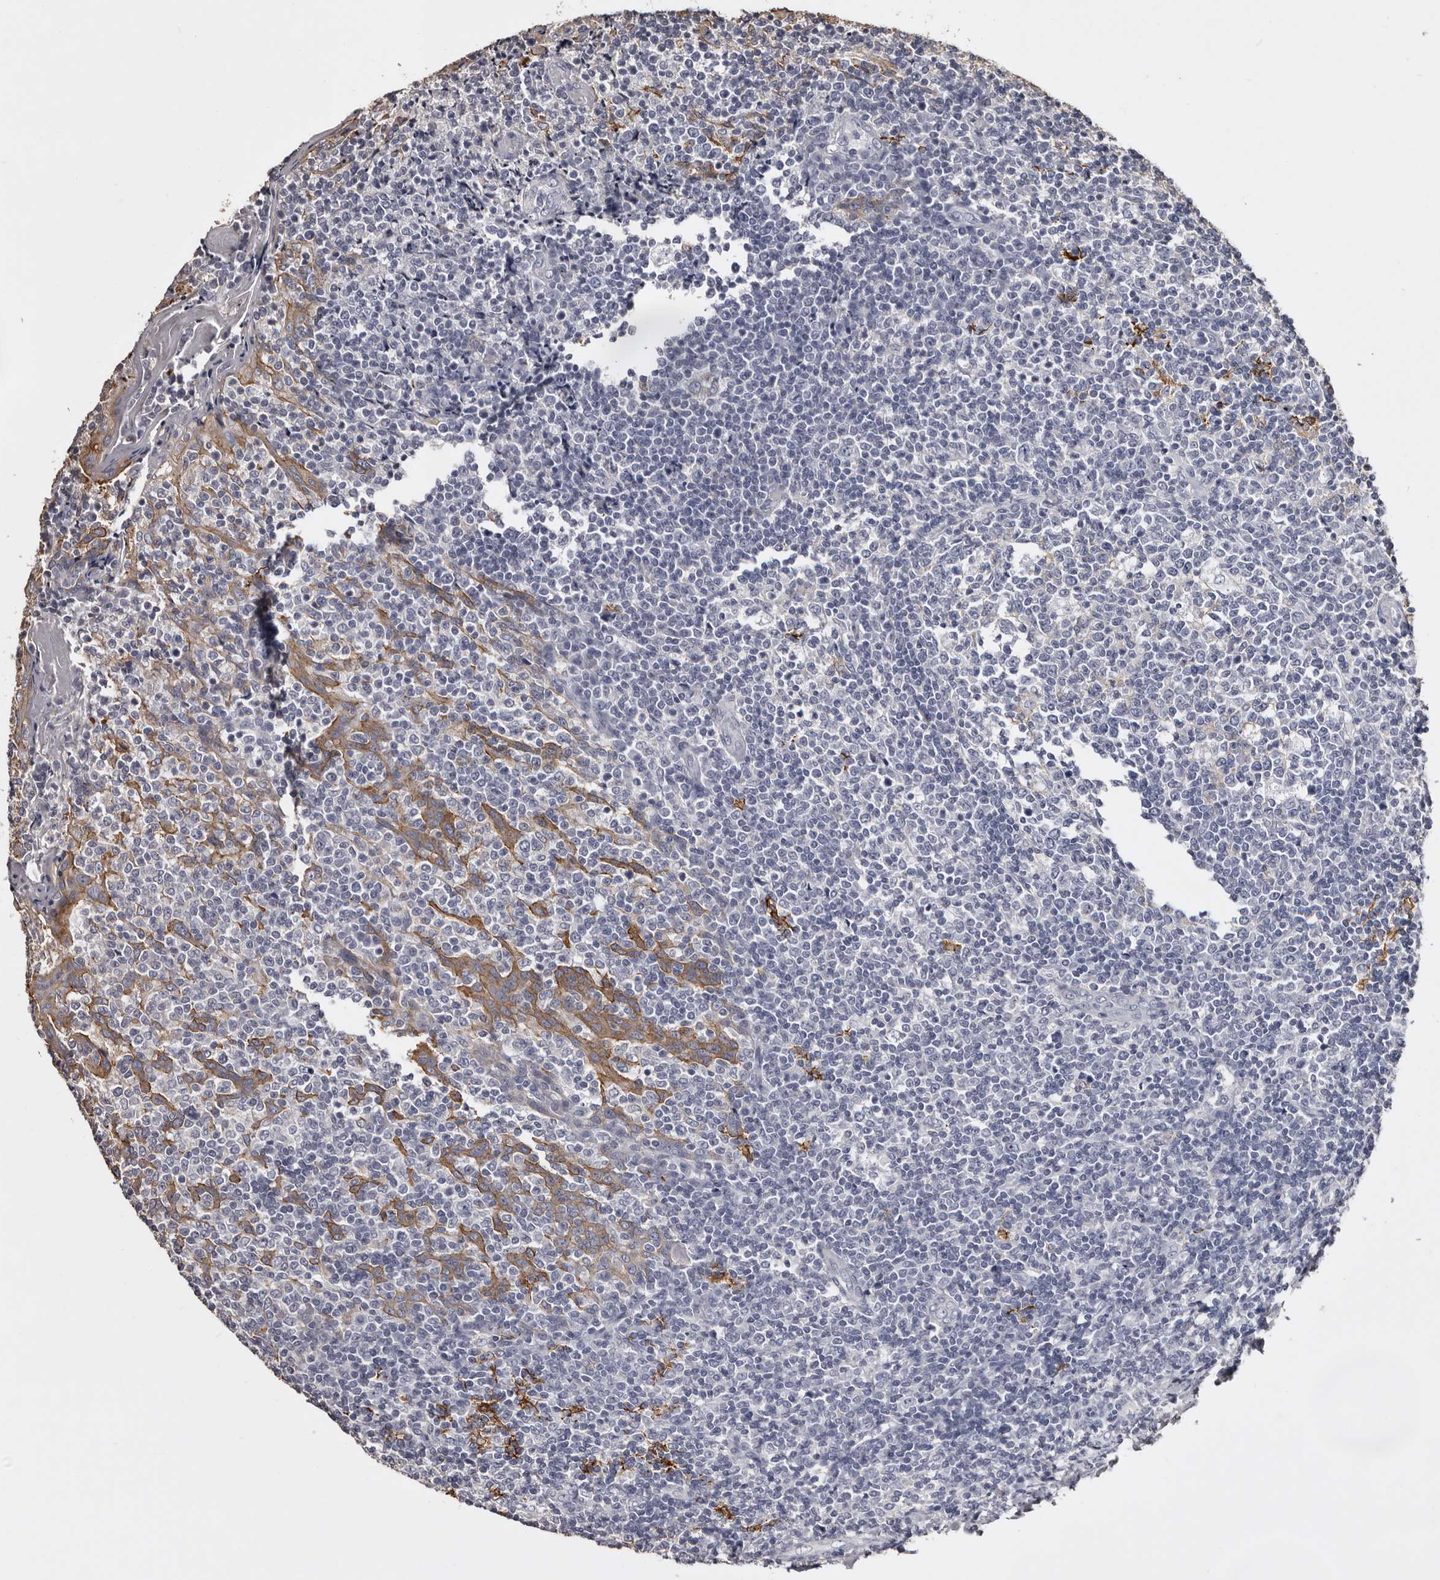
{"staining": {"intensity": "negative", "quantity": "none", "location": "none"}, "tissue": "tonsil", "cell_type": "Germinal center cells", "image_type": "normal", "snomed": [{"axis": "morphology", "description": "Normal tissue, NOS"}, {"axis": "topography", "description": "Tonsil"}], "caption": "Protein analysis of unremarkable tonsil reveals no significant positivity in germinal center cells. (Brightfield microscopy of DAB (3,3'-diaminobenzidine) IHC at high magnification).", "gene": "LAD1", "patient": {"sex": "female", "age": 19}}